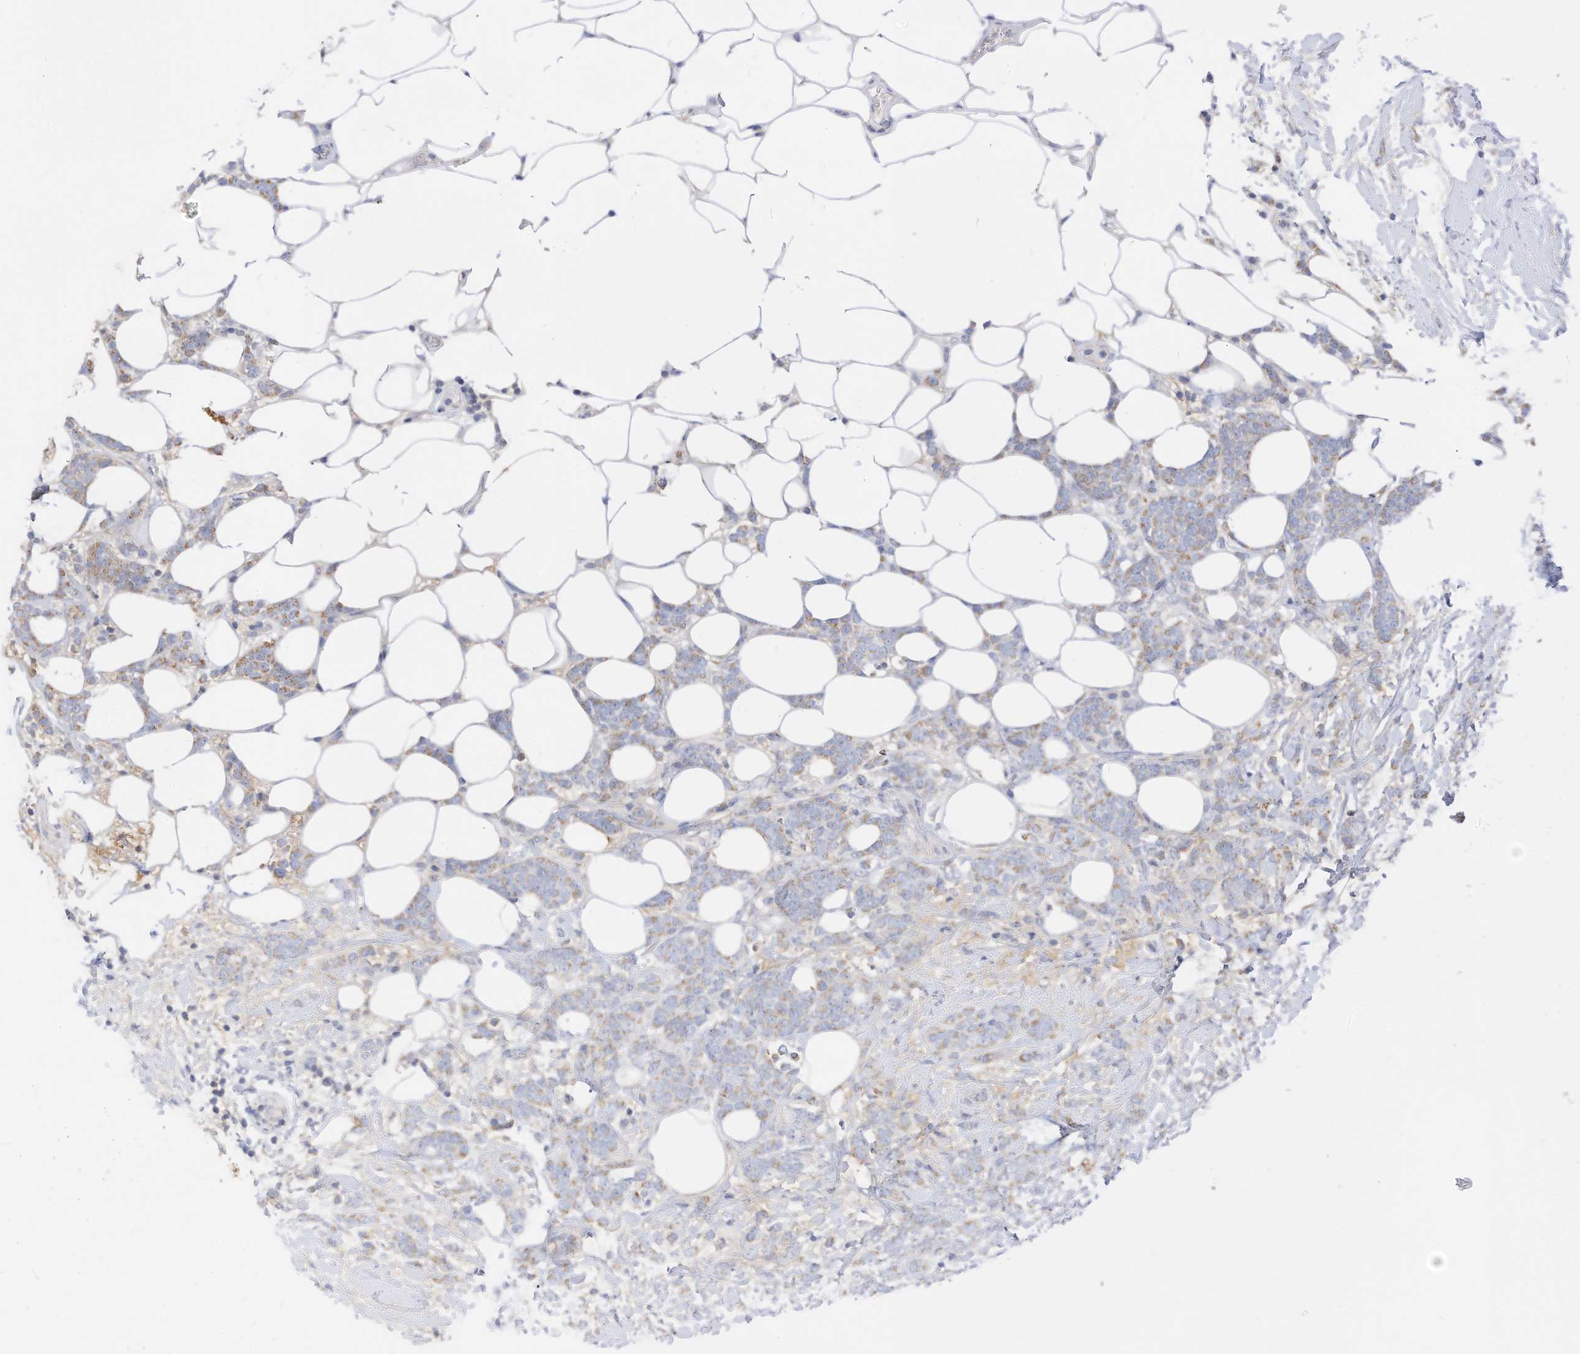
{"staining": {"intensity": "weak", "quantity": "25%-75%", "location": "cytoplasmic/membranous"}, "tissue": "breast cancer", "cell_type": "Tumor cells", "image_type": "cancer", "snomed": [{"axis": "morphology", "description": "Lobular carcinoma"}, {"axis": "topography", "description": "Breast"}], "caption": "Immunohistochemistry (DAB (3,3'-diaminobenzidine)) staining of breast cancer (lobular carcinoma) shows weak cytoplasmic/membranous protein positivity in approximately 25%-75% of tumor cells.", "gene": "RHOH", "patient": {"sex": "female", "age": 58}}